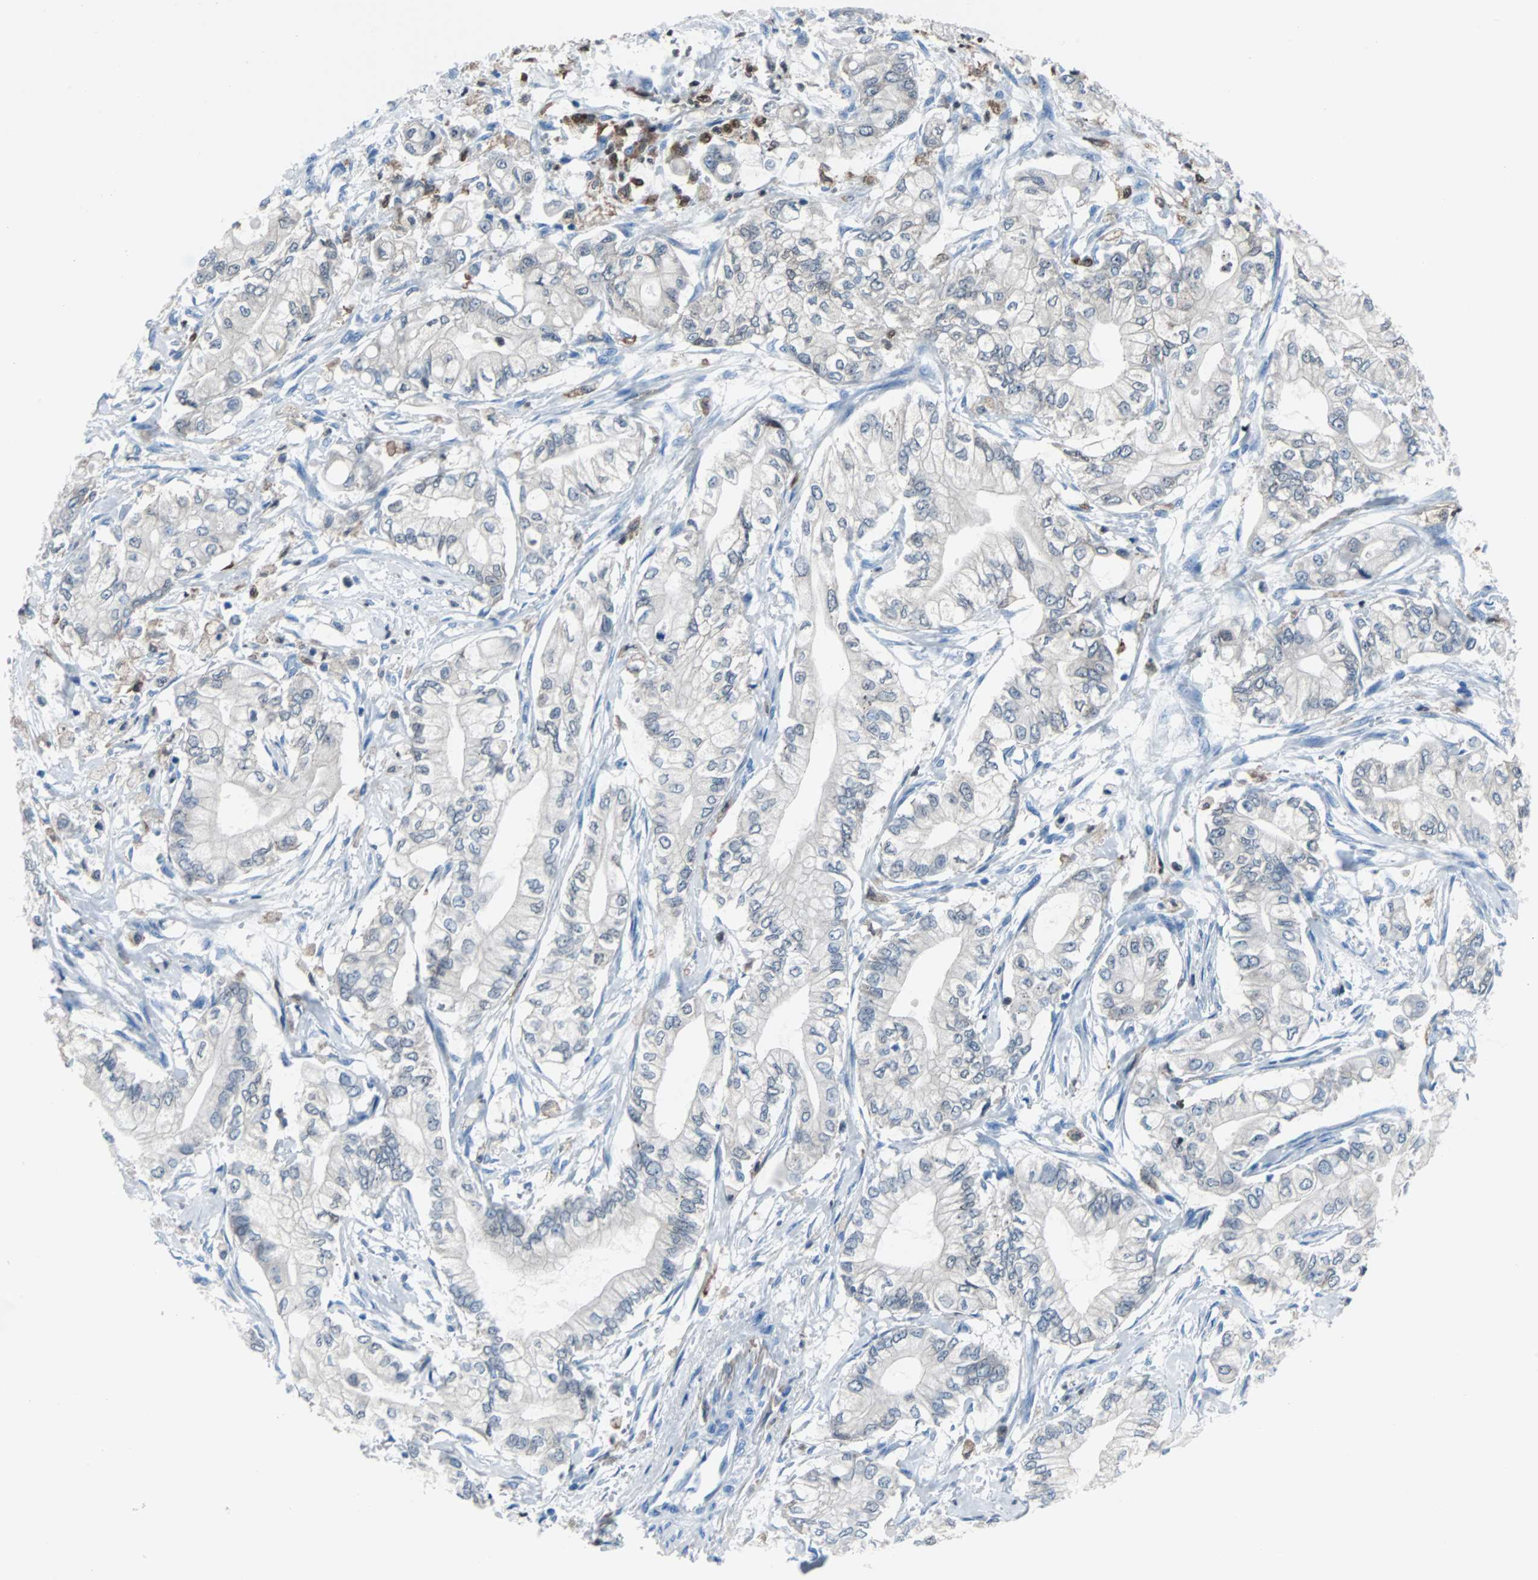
{"staining": {"intensity": "weak", "quantity": "<25%", "location": "cytoplasmic/membranous"}, "tissue": "pancreatic cancer", "cell_type": "Tumor cells", "image_type": "cancer", "snomed": [{"axis": "morphology", "description": "Adenocarcinoma, NOS"}, {"axis": "topography", "description": "Pancreas"}], "caption": "The image demonstrates no significant positivity in tumor cells of pancreatic adenocarcinoma.", "gene": "SYK", "patient": {"sex": "male", "age": 70}}